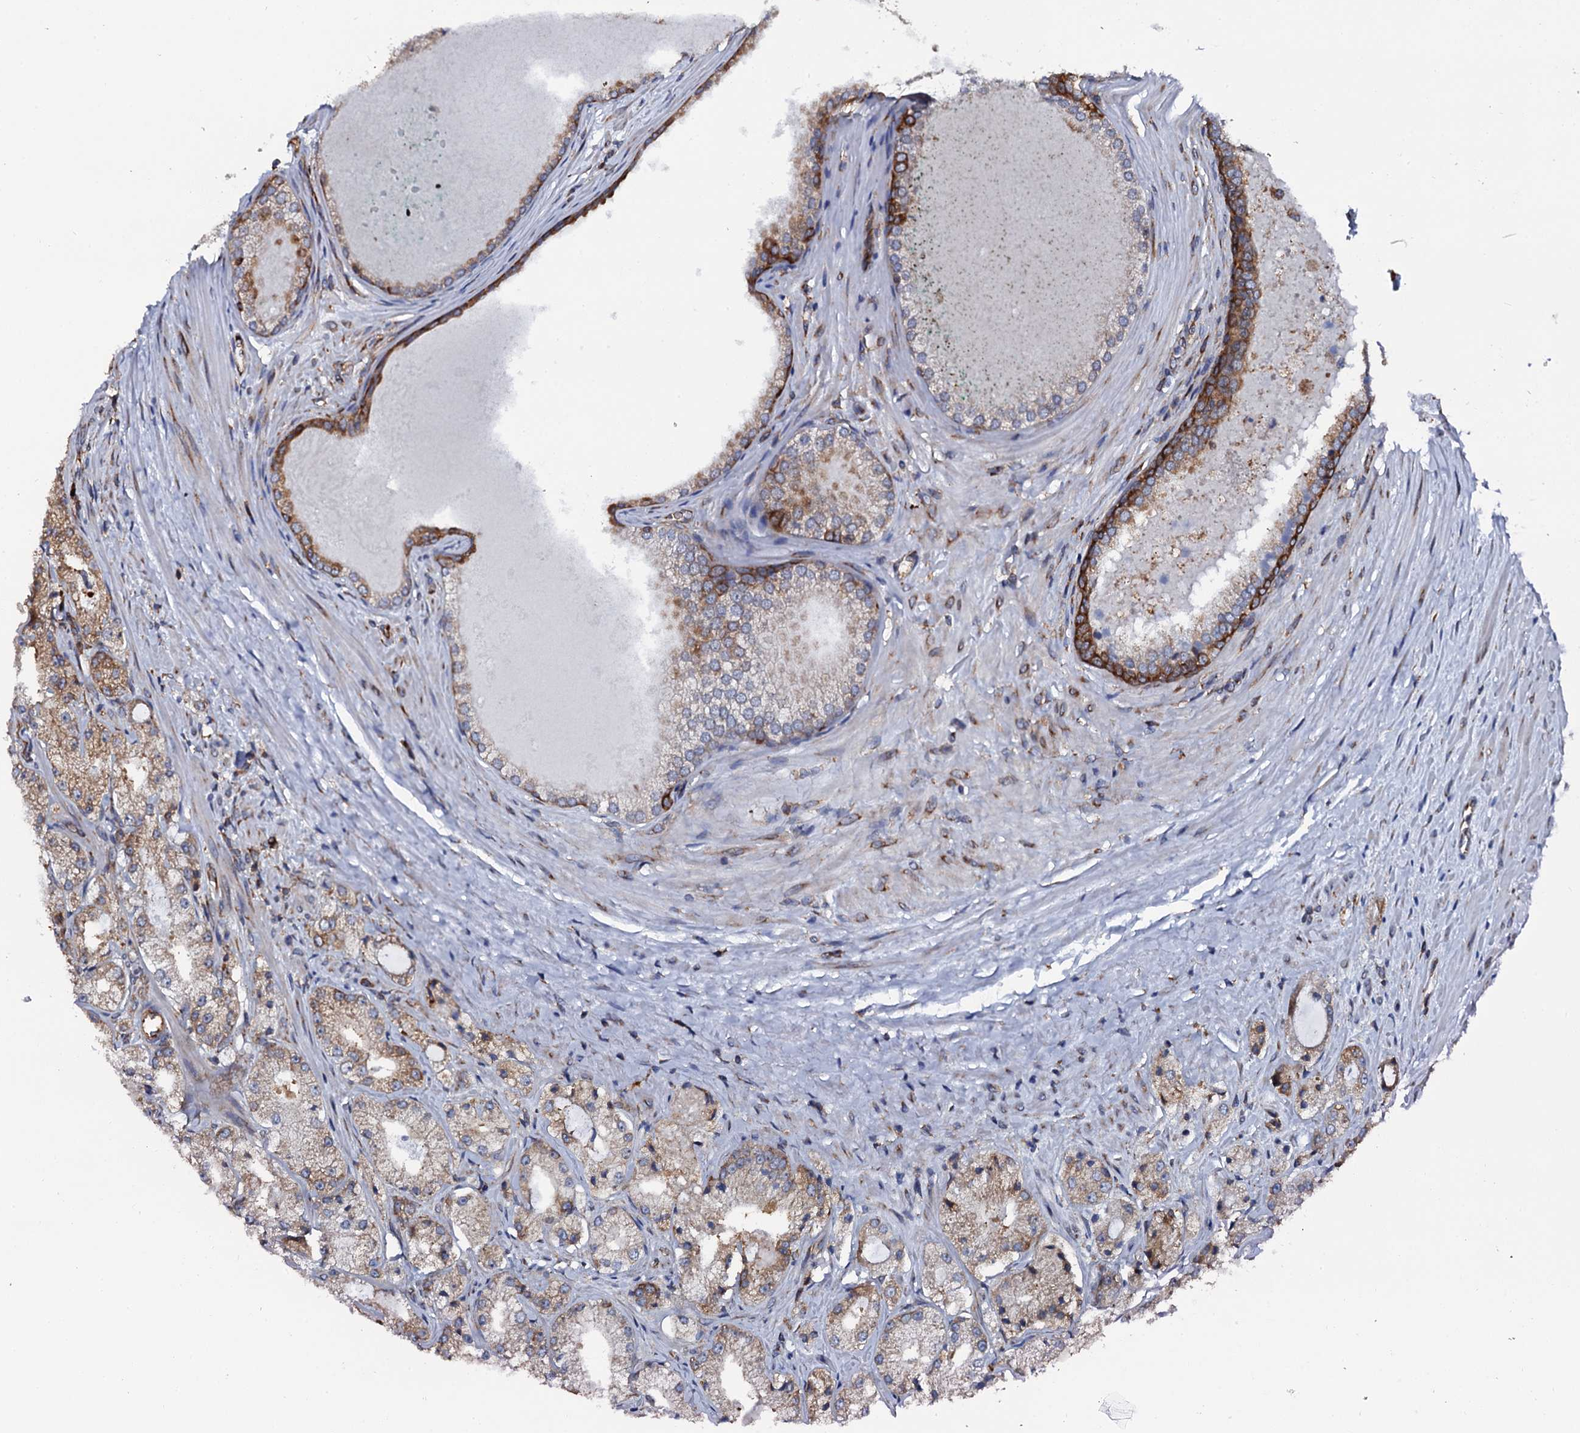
{"staining": {"intensity": "moderate", "quantity": "<25%", "location": "cytoplasmic/membranous"}, "tissue": "prostate cancer", "cell_type": "Tumor cells", "image_type": "cancer", "snomed": [{"axis": "morphology", "description": "Adenocarcinoma, Low grade"}, {"axis": "topography", "description": "Prostate"}], "caption": "Prostate cancer tissue exhibits moderate cytoplasmic/membranous expression in approximately <25% of tumor cells (DAB (3,3'-diaminobenzidine) IHC, brown staining for protein, blue staining for nuclei).", "gene": "SPTY2D1", "patient": {"sex": "male", "age": 69}}